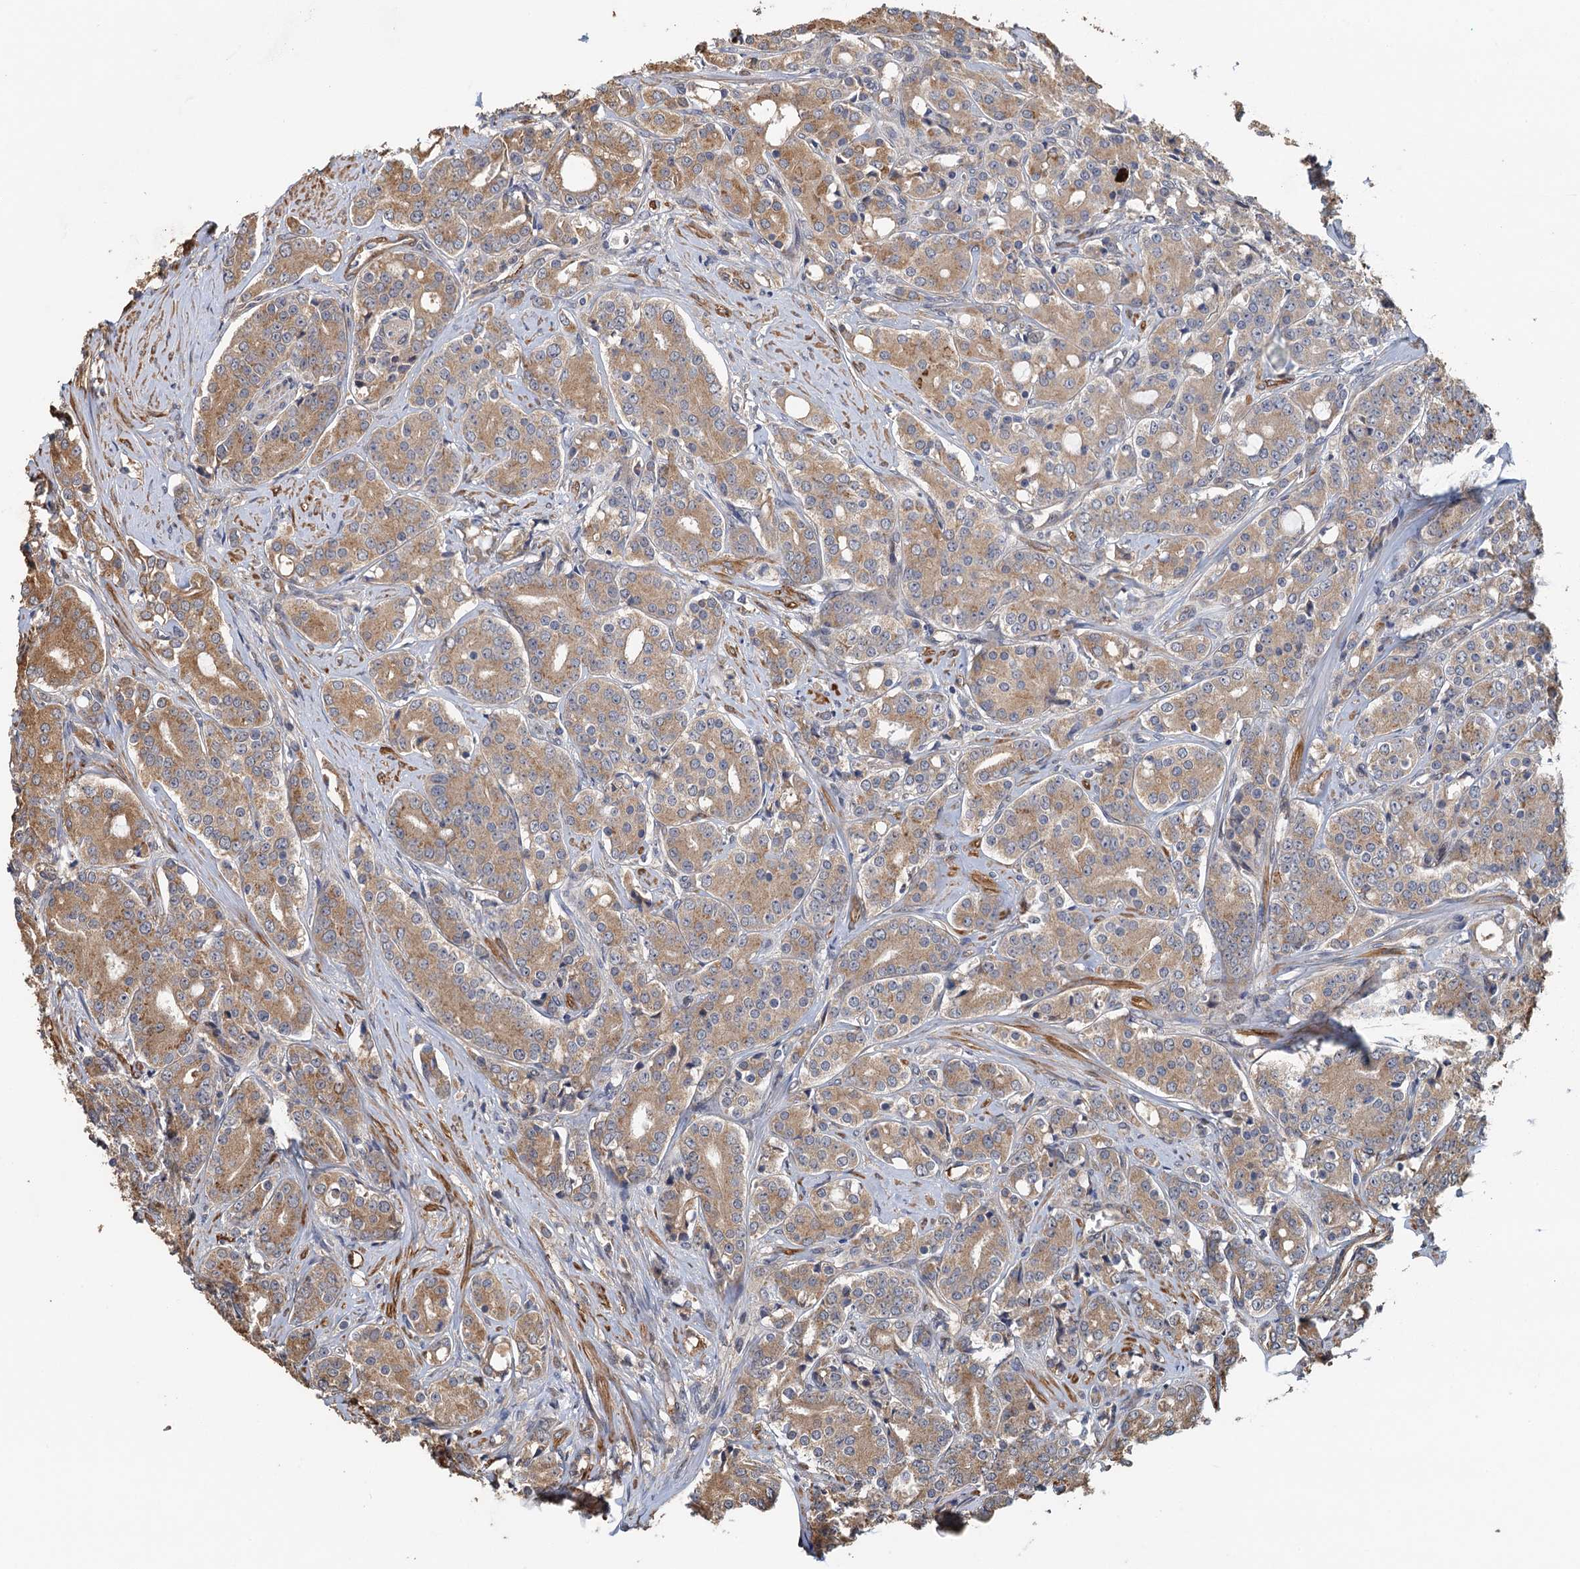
{"staining": {"intensity": "moderate", "quantity": ">75%", "location": "cytoplasmic/membranous"}, "tissue": "prostate cancer", "cell_type": "Tumor cells", "image_type": "cancer", "snomed": [{"axis": "morphology", "description": "Adenocarcinoma, High grade"}, {"axis": "topography", "description": "Prostate"}], "caption": "Immunohistochemistry (IHC) histopathology image of neoplastic tissue: prostate high-grade adenocarcinoma stained using immunohistochemistry (IHC) shows medium levels of moderate protein expression localized specifically in the cytoplasmic/membranous of tumor cells, appearing as a cytoplasmic/membranous brown color.", "gene": "MEAK7", "patient": {"sex": "male", "age": 62}}